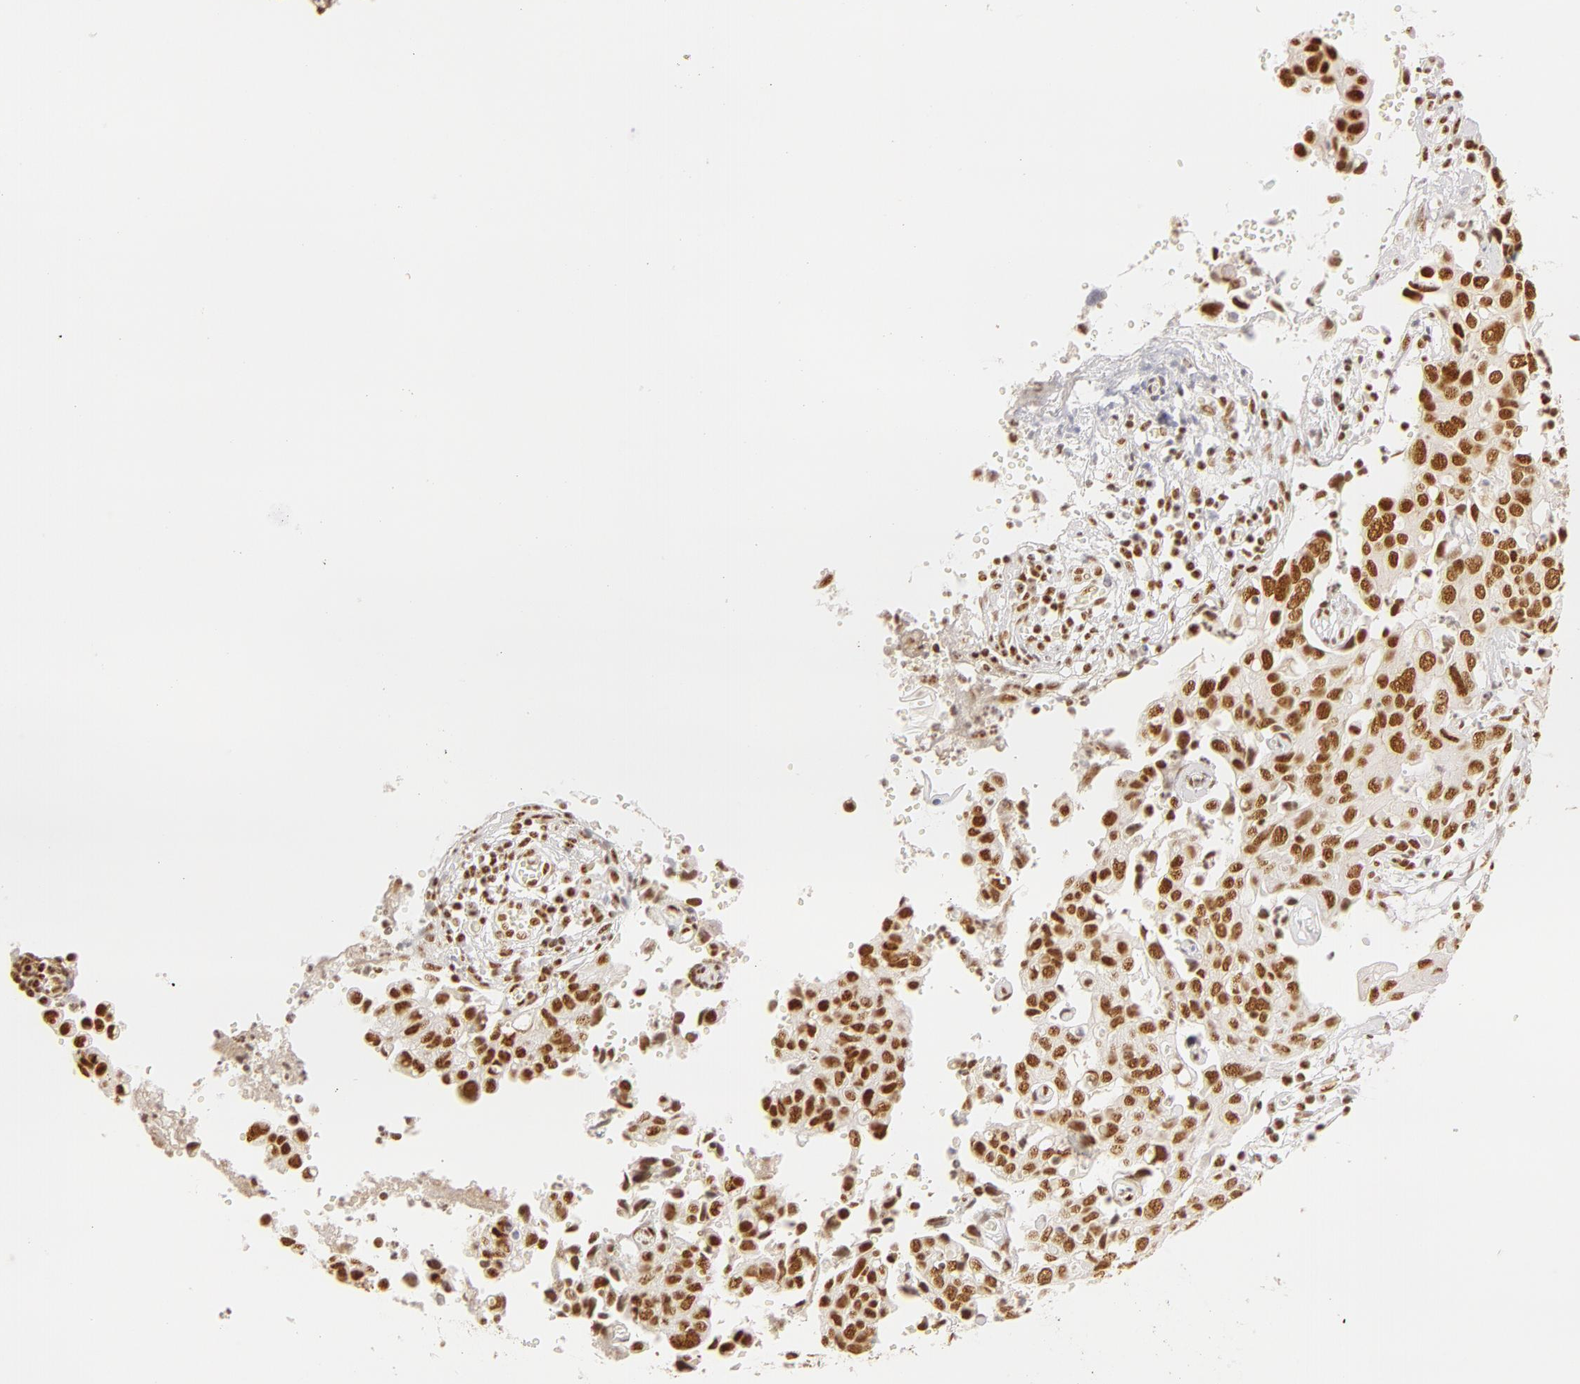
{"staining": {"intensity": "moderate", "quantity": ">75%", "location": "nuclear"}, "tissue": "cervical cancer", "cell_type": "Tumor cells", "image_type": "cancer", "snomed": [{"axis": "morphology", "description": "Normal tissue, NOS"}, {"axis": "morphology", "description": "Squamous cell carcinoma, NOS"}, {"axis": "topography", "description": "Cervix"}], "caption": "Moderate nuclear staining for a protein is identified in about >75% of tumor cells of cervical cancer (squamous cell carcinoma) using immunohistochemistry (IHC).", "gene": "RBM39", "patient": {"sex": "female", "age": 45}}